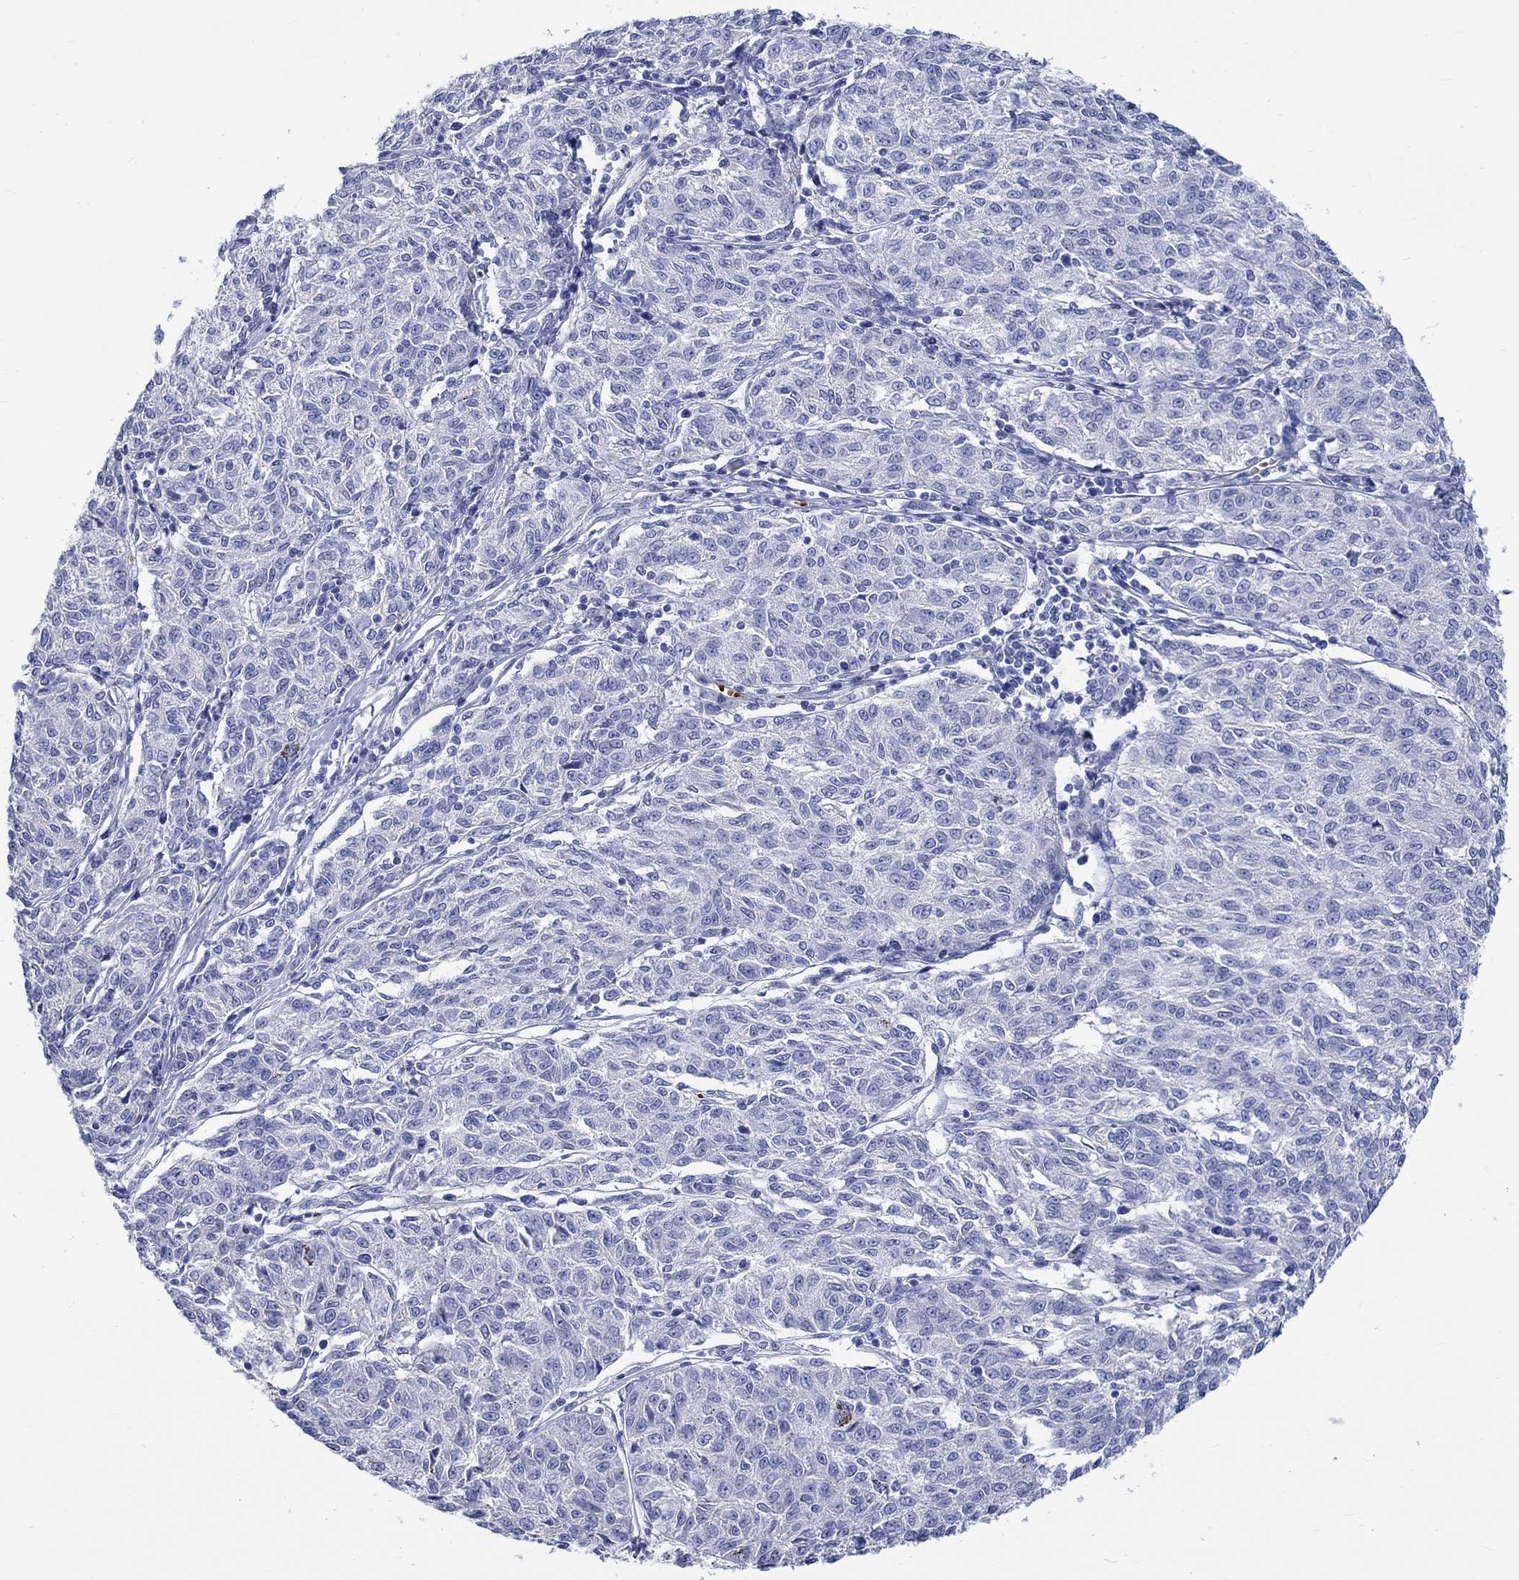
{"staining": {"intensity": "negative", "quantity": "none", "location": "none"}, "tissue": "melanoma", "cell_type": "Tumor cells", "image_type": "cancer", "snomed": [{"axis": "morphology", "description": "Malignant melanoma, NOS"}, {"axis": "topography", "description": "Skin"}], "caption": "High magnification brightfield microscopy of melanoma stained with DAB (brown) and counterstained with hematoxylin (blue): tumor cells show no significant staining. (IHC, brightfield microscopy, high magnification).", "gene": "KCNA1", "patient": {"sex": "female", "age": 72}}